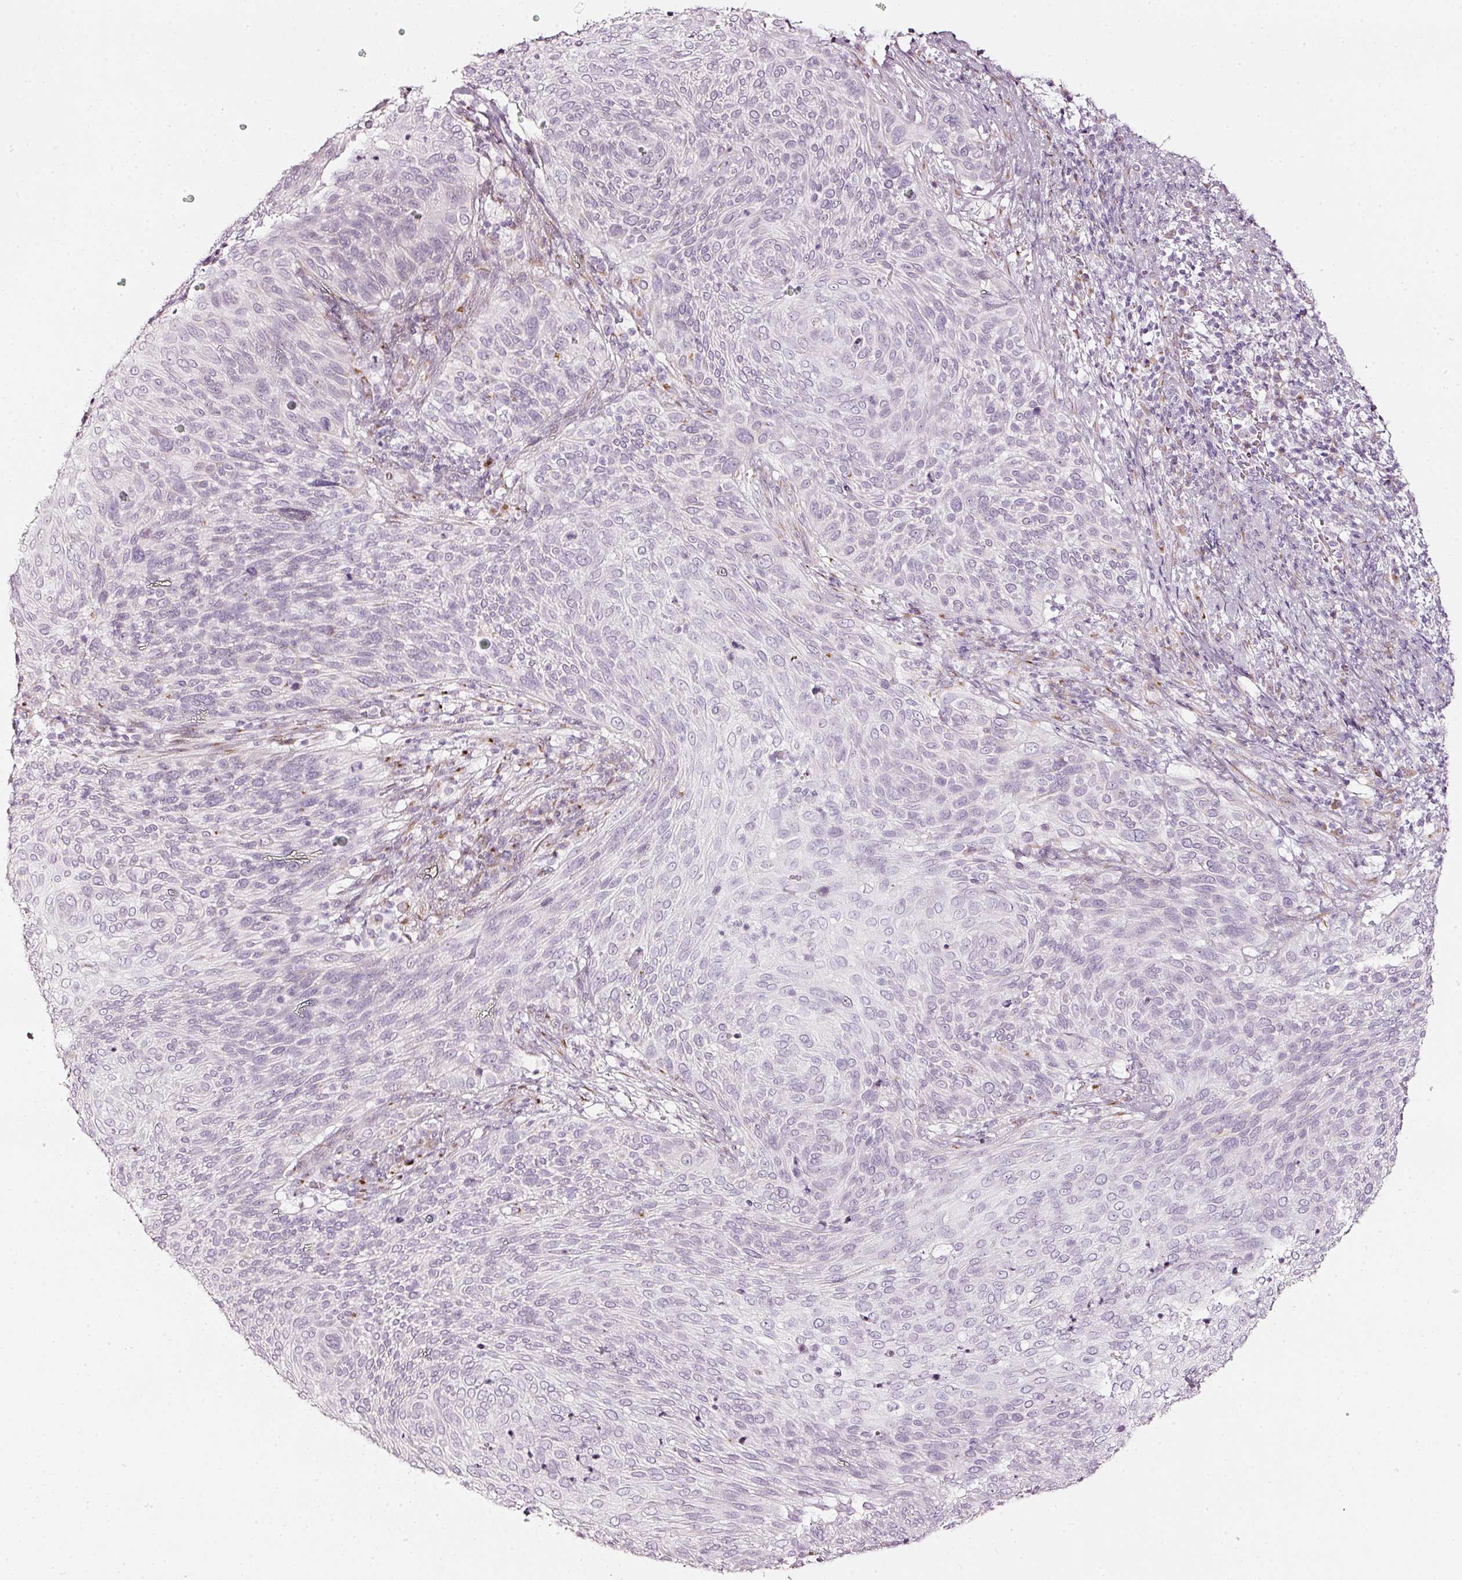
{"staining": {"intensity": "negative", "quantity": "none", "location": "none"}, "tissue": "cervical cancer", "cell_type": "Tumor cells", "image_type": "cancer", "snomed": [{"axis": "morphology", "description": "Squamous cell carcinoma, NOS"}, {"axis": "topography", "description": "Cervix"}], "caption": "DAB immunohistochemical staining of cervical squamous cell carcinoma shows no significant expression in tumor cells.", "gene": "SDF4", "patient": {"sex": "female", "age": 31}}